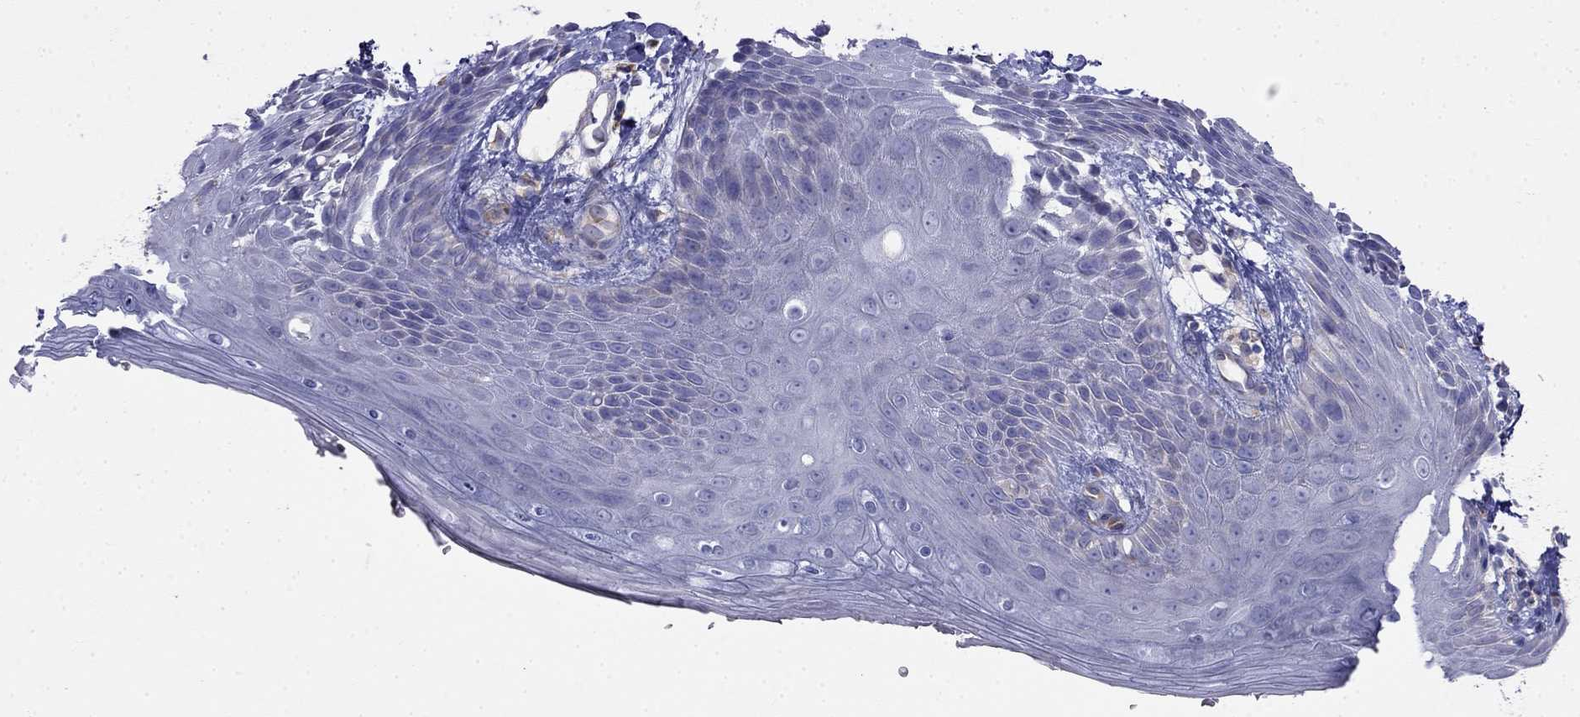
{"staining": {"intensity": "negative", "quantity": "none", "location": "none"}, "tissue": "skin", "cell_type": "Epidermal cells", "image_type": "normal", "snomed": [{"axis": "morphology", "description": "Normal tissue, NOS"}, {"axis": "topography", "description": "Anal"}], "caption": "Micrograph shows no significant protein staining in epidermal cells of unremarkable skin.", "gene": "LONRF2", "patient": {"sex": "male", "age": 36}}